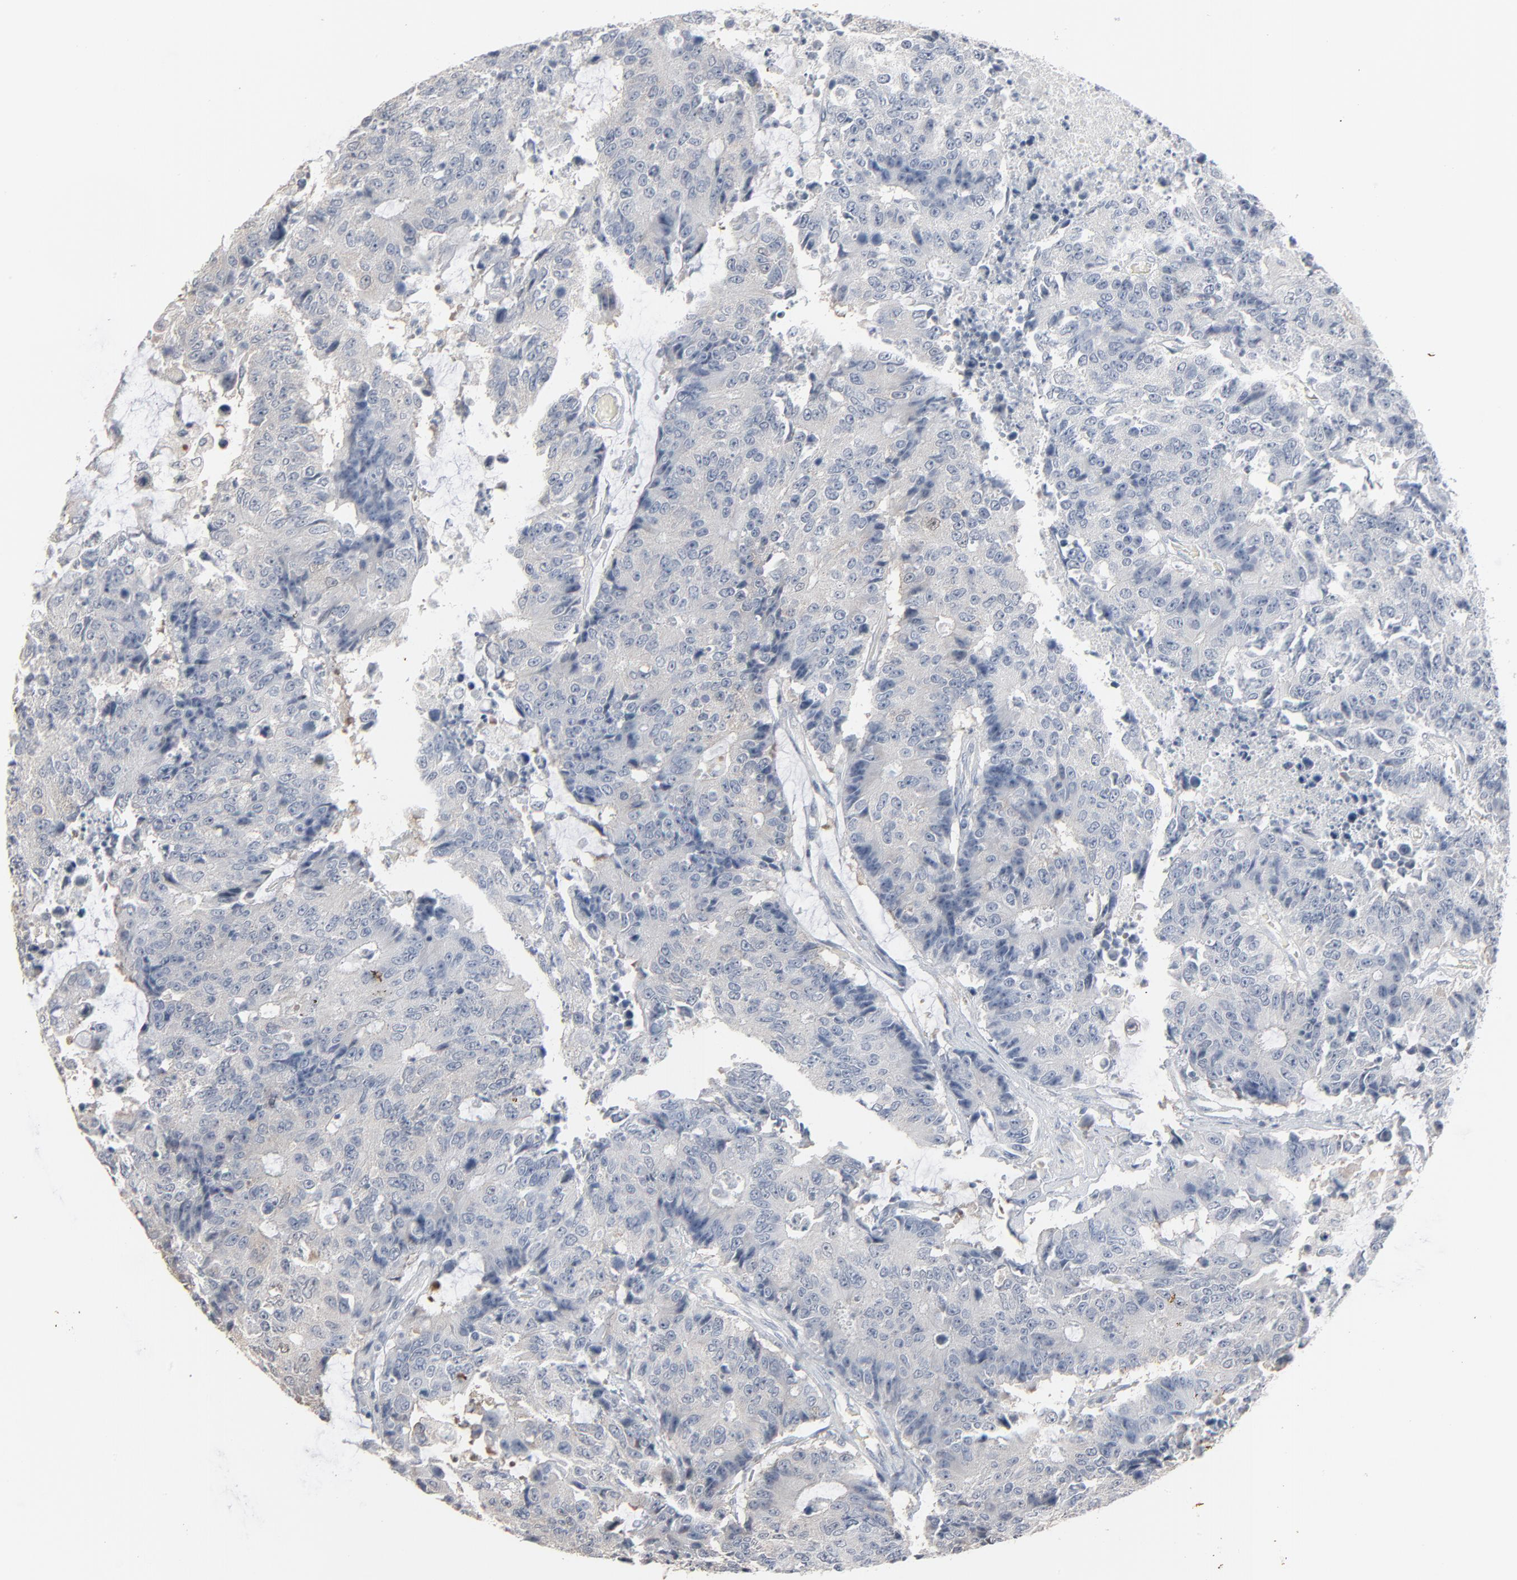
{"staining": {"intensity": "weak", "quantity": "<25%", "location": "cytoplasmic/membranous"}, "tissue": "colorectal cancer", "cell_type": "Tumor cells", "image_type": "cancer", "snomed": [{"axis": "morphology", "description": "Adenocarcinoma, NOS"}, {"axis": "topography", "description": "Colon"}], "caption": "Tumor cells show no significant protein staining in colorectal cancer.", "gene": "CCT5", "patient": {"sex": "female", "age": 86}}